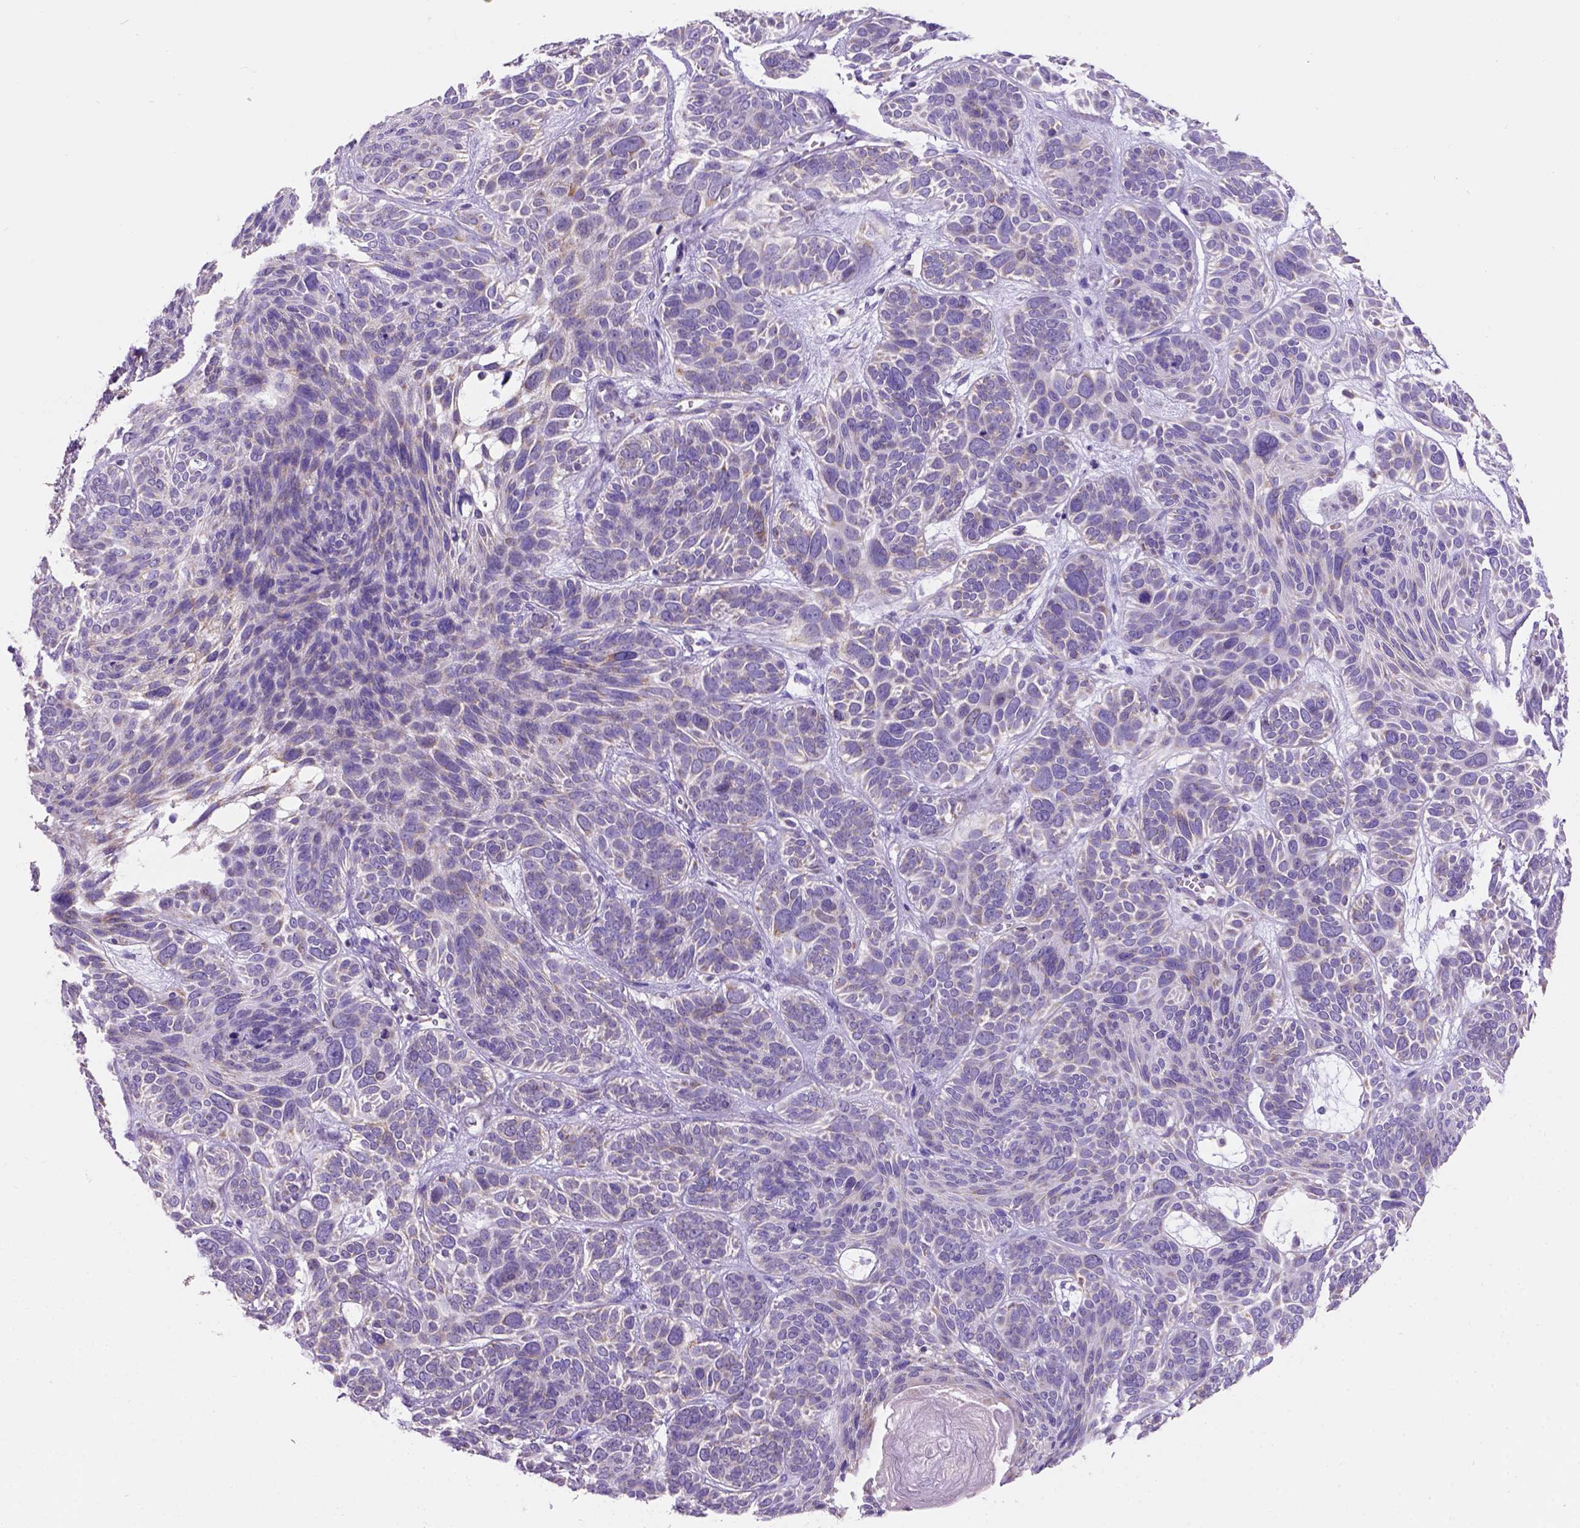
{"staining": {"intensity": "negative", "quantity": "none", "location": "none"}, "tissue": "skin cancer", "cell_type": "Tumor cells", "image_type": "cancer", "snomed": [{"axis": "morphology", "description": "Basal cell carcinoma"}, {"axis": "topography", "description": "Skin"}, {"axis": "topography", "description": "Skin of face"}], "caption": "Skin cancer (basal cell carcinoma) was stained to show a protein in brown. There is no significant staining in tumor cells.", "gene": "L2HGDH", "patient": {"sex": "male", "age": 73}}